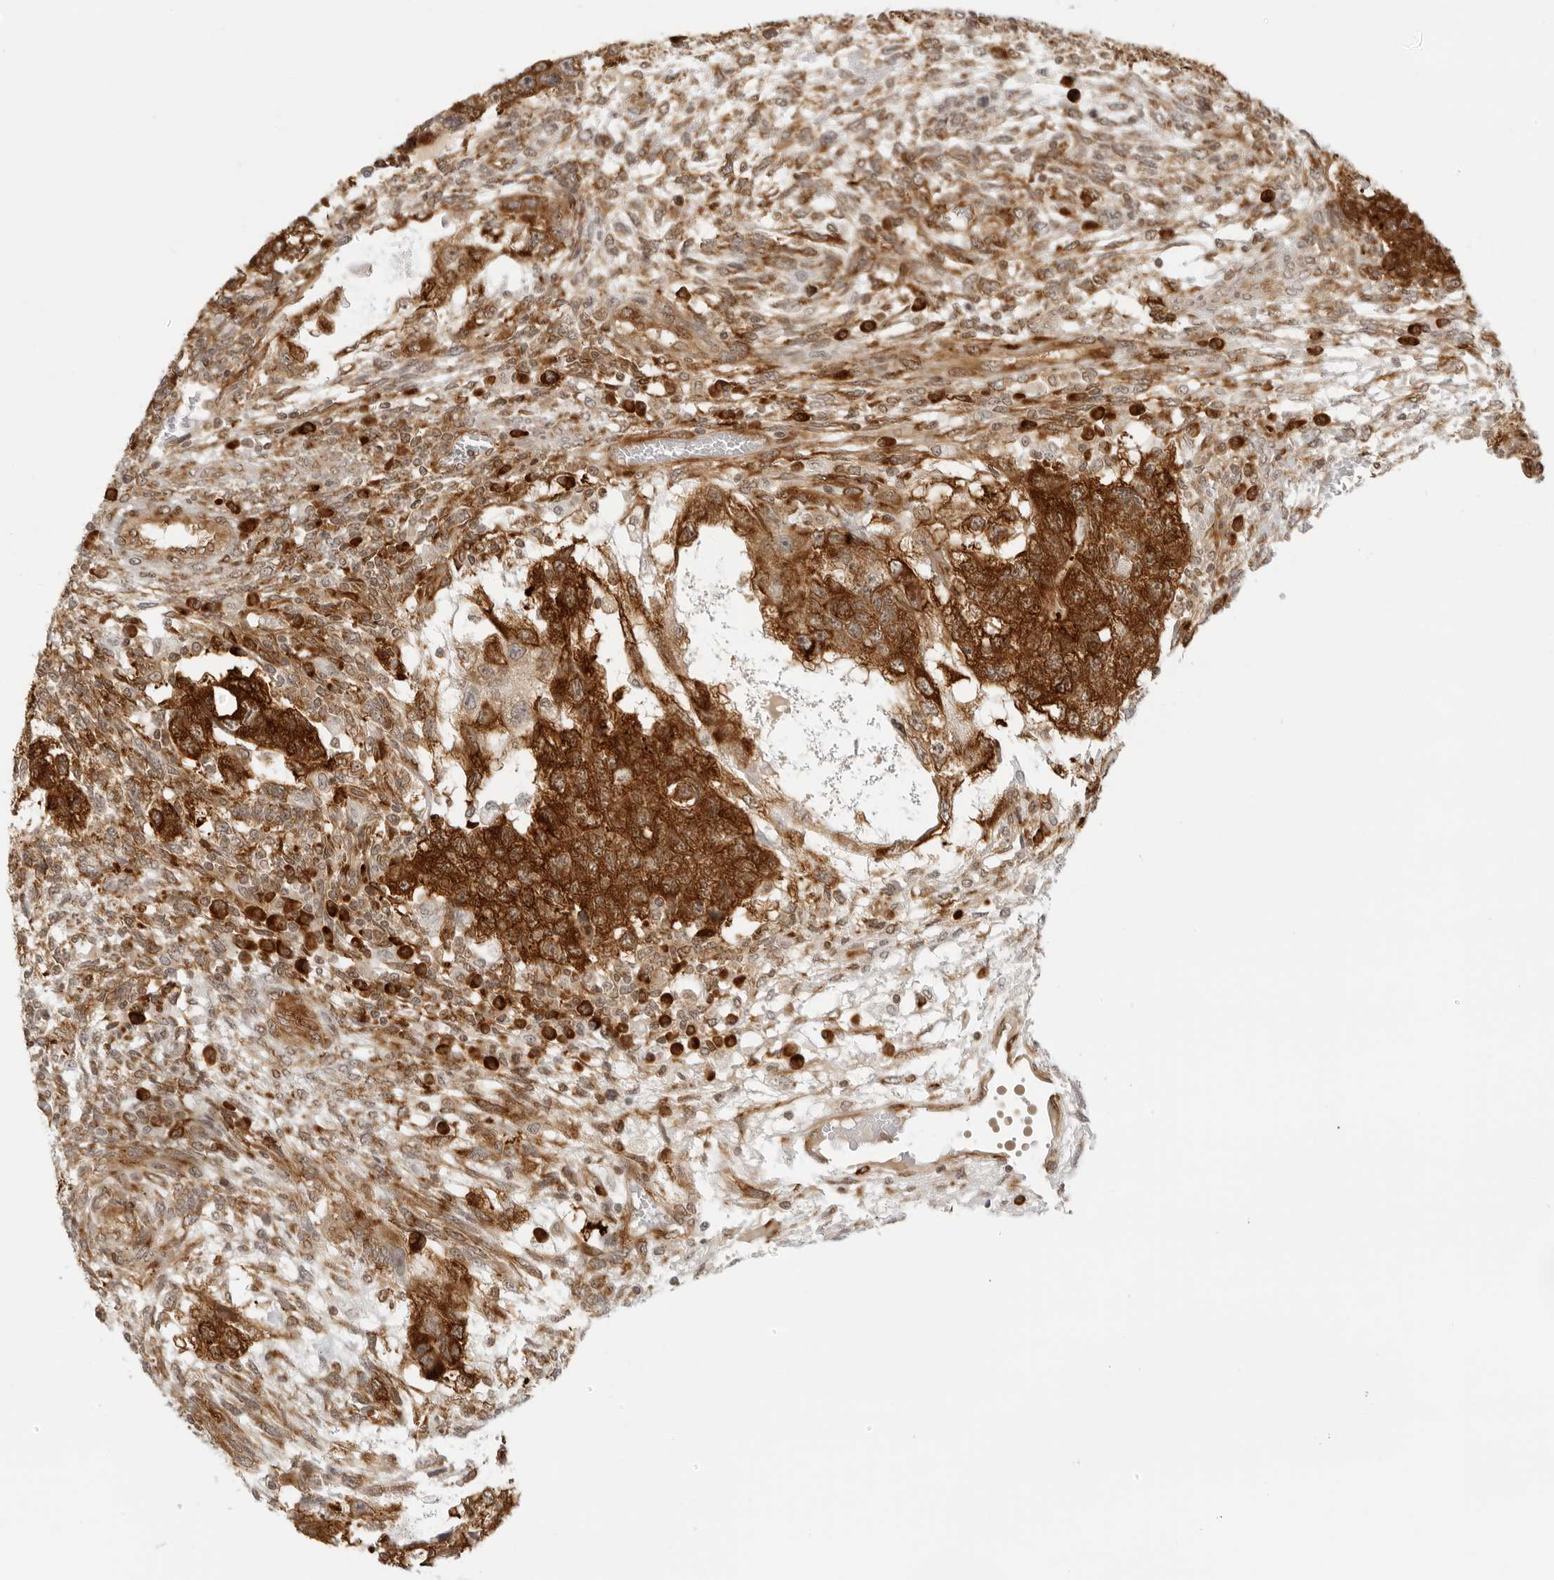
{"staining": {"intensity": "strong", "quantity": ">75%", "location": "cytoplasmic/membranous"}, "tissue": "testis cancer", "cell_type": "Tumor cells", "image_type": "cancer", "snomed": [{"axis": "morphology", "description": "Normal tissue, NOS"}, {"axis": "morphology", "description": "Carcinoma, Embryonal, NOS"}, {"axis": "topography", "description": "Testis"}], "caption": "Immunohistochemical staining of human embryonal carcinoma (testis) shows high levels of strong cytoplasmic/membranous positivity in about >75% of tumor cells. The staining was performed using DAB (3,3'-diaminobenzidine), with brown indicating positive protein expression. Nuclei are stained blue with hematoxylin.", "gene": "EIF4G1", "patient": {"sex": "male", "age": 36}}